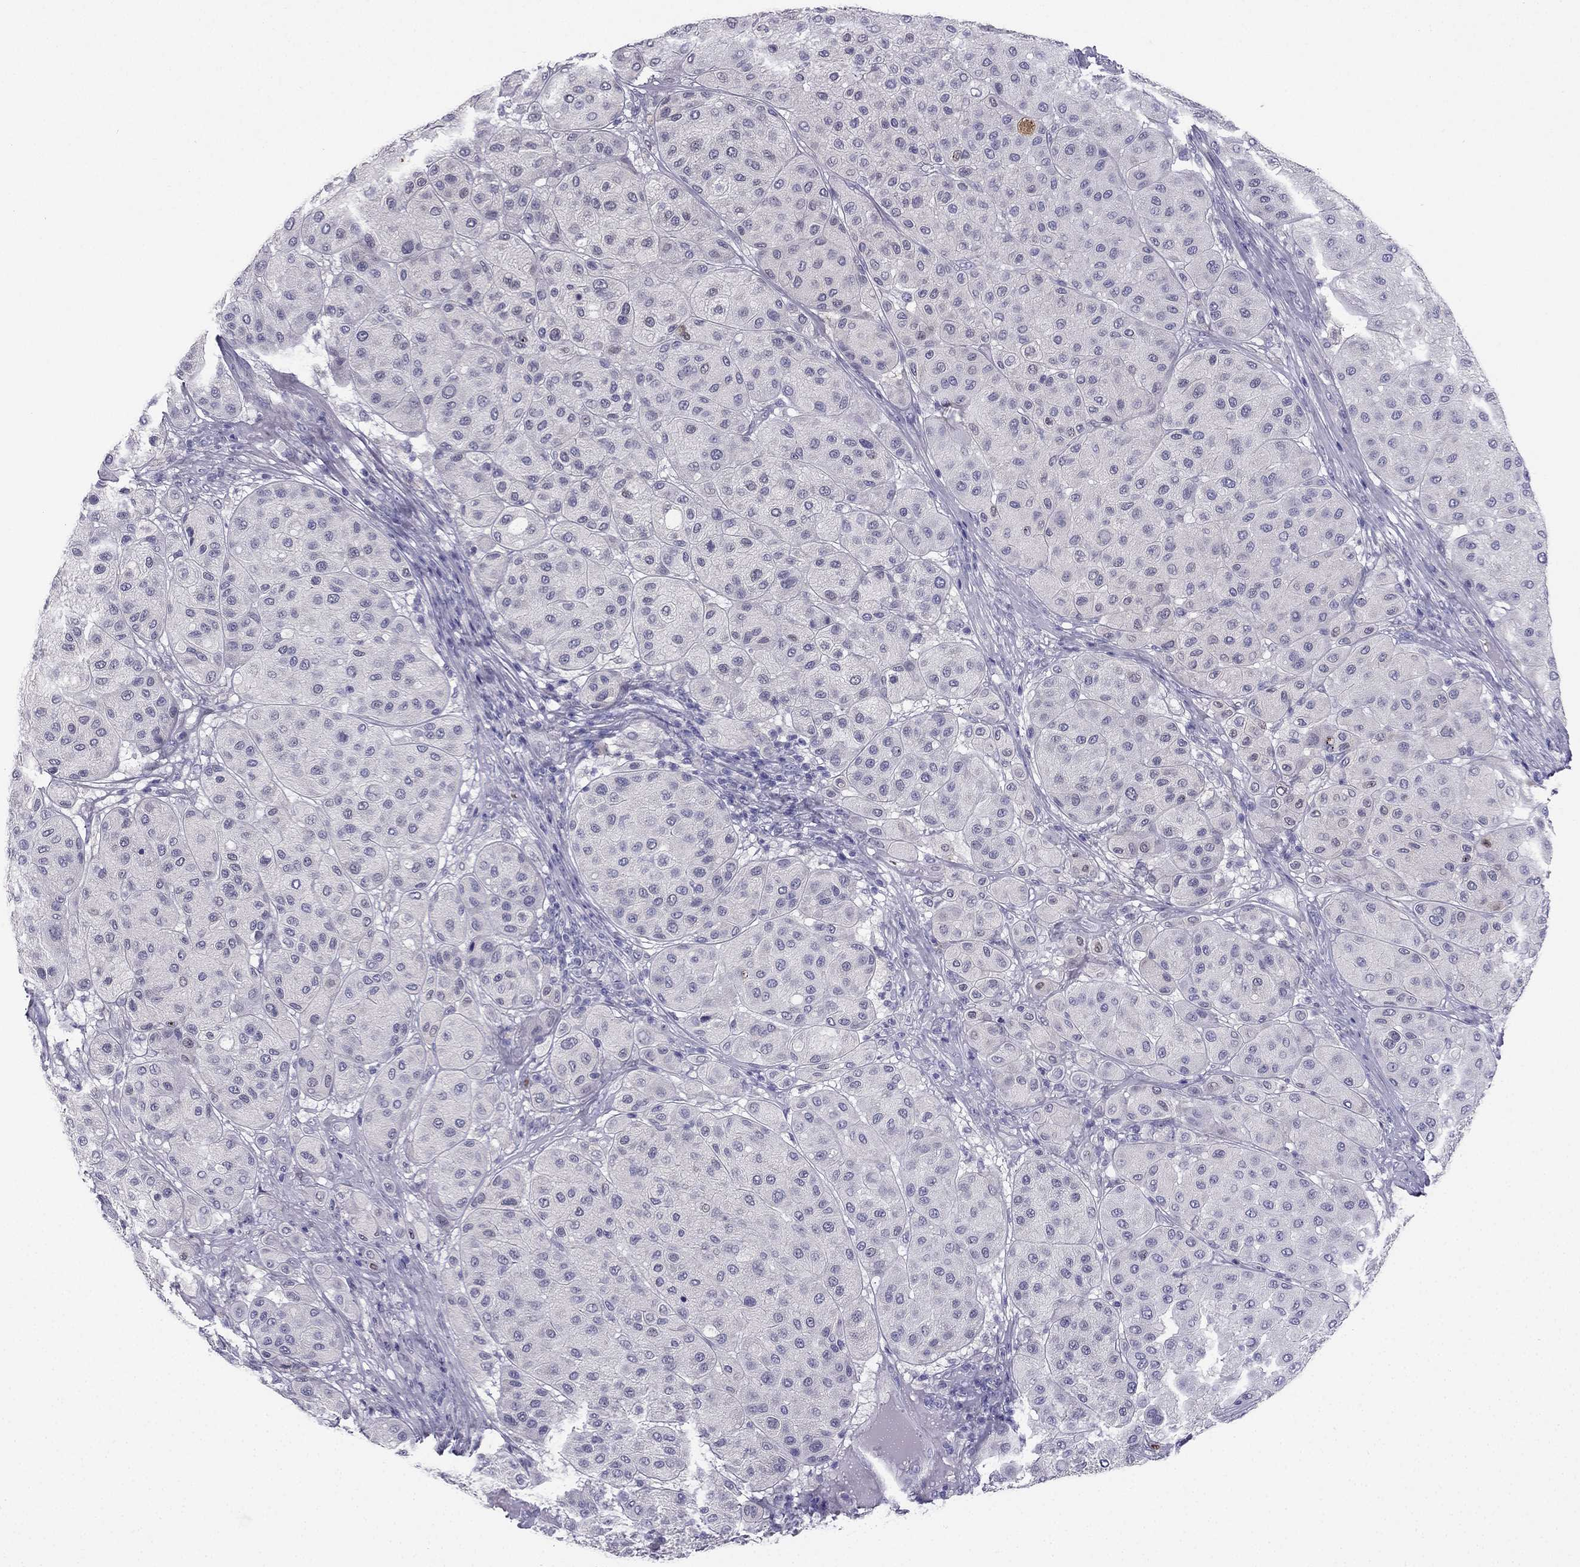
{"staining": {"intensity": "weak", "quantity": "<25%", "location": "nuclear"}, "tissue": "melanoma", "cell_type": "Tumor cells", "image_type": "cancer", "snomed": [{"axis": "morphology", "description": "Malignant melanoma, Metastatic site"}, {"axis": "topography", "description": "Smooth muscle"}], "caption": "Immunohistochemistry (IHC) image of malignant melanoma (metastatic site) stained for a protein (brown), which reveals no expression in tumor cells.", "gene": "RSPH14", "patient": {"sex": "male", "age": 41}}